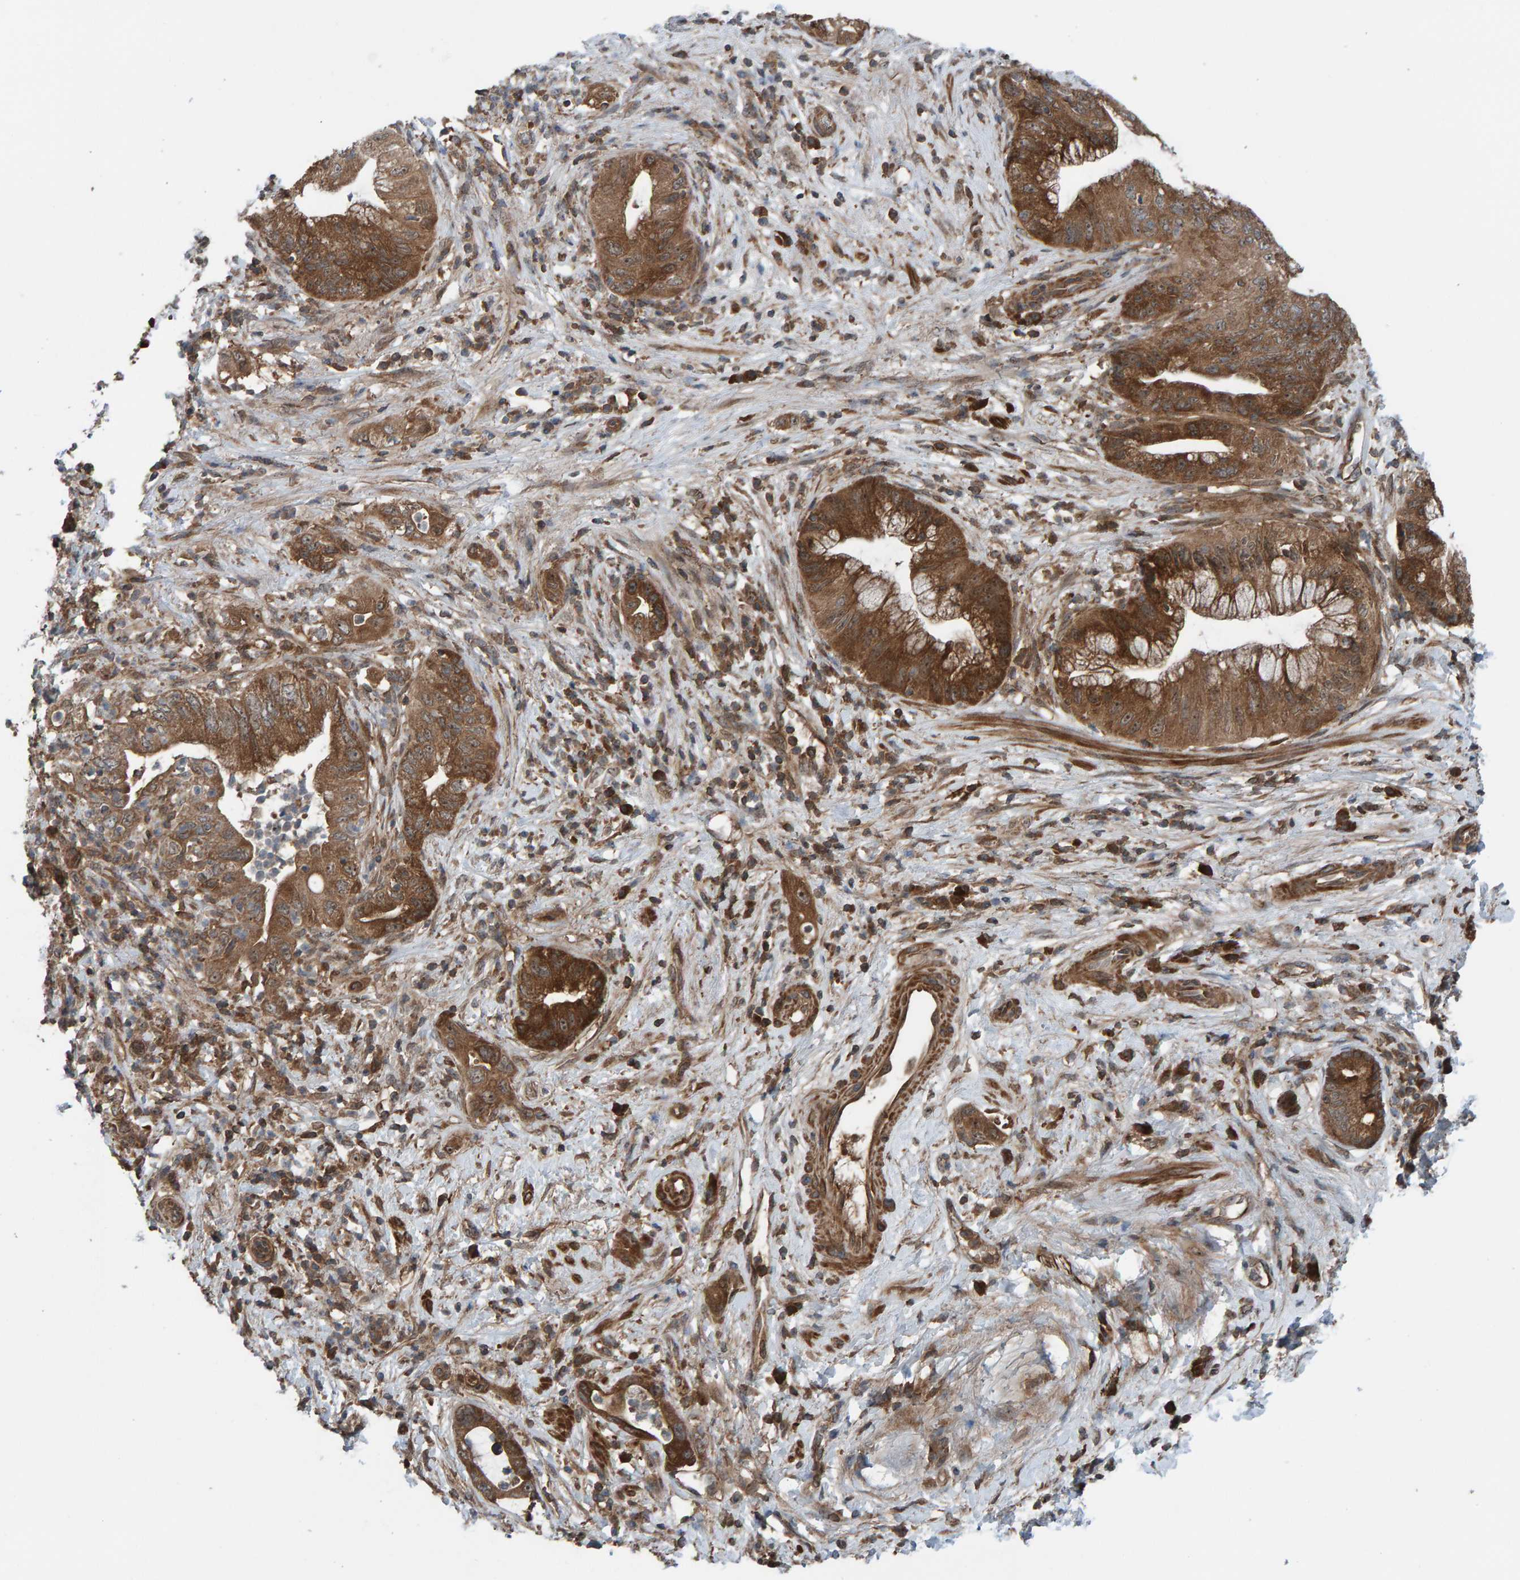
{"staining": {"intensity": "moderate", "quantity": ">75%", "location": "cytoplasmic/membranous"}, "tissue": "pancreatic cancer", "cell_type": "Tumor cells", "image_type": "cancer", "snomed": [{"axis": "morphology", "description": "Adenocarcinoma, NOS"}, {"axis": "topography", "description": "Pancreas"}], "caption": "Approximately >75% of tumor cells in human adenocarcinoma (pancreatic) demonstrate moderate cytoplasmic/membranous protein expression as visualized by brown immunohistochemical staining.", "gene": "CUEDC1", "patient": {"sex": "female", "age": 73}}